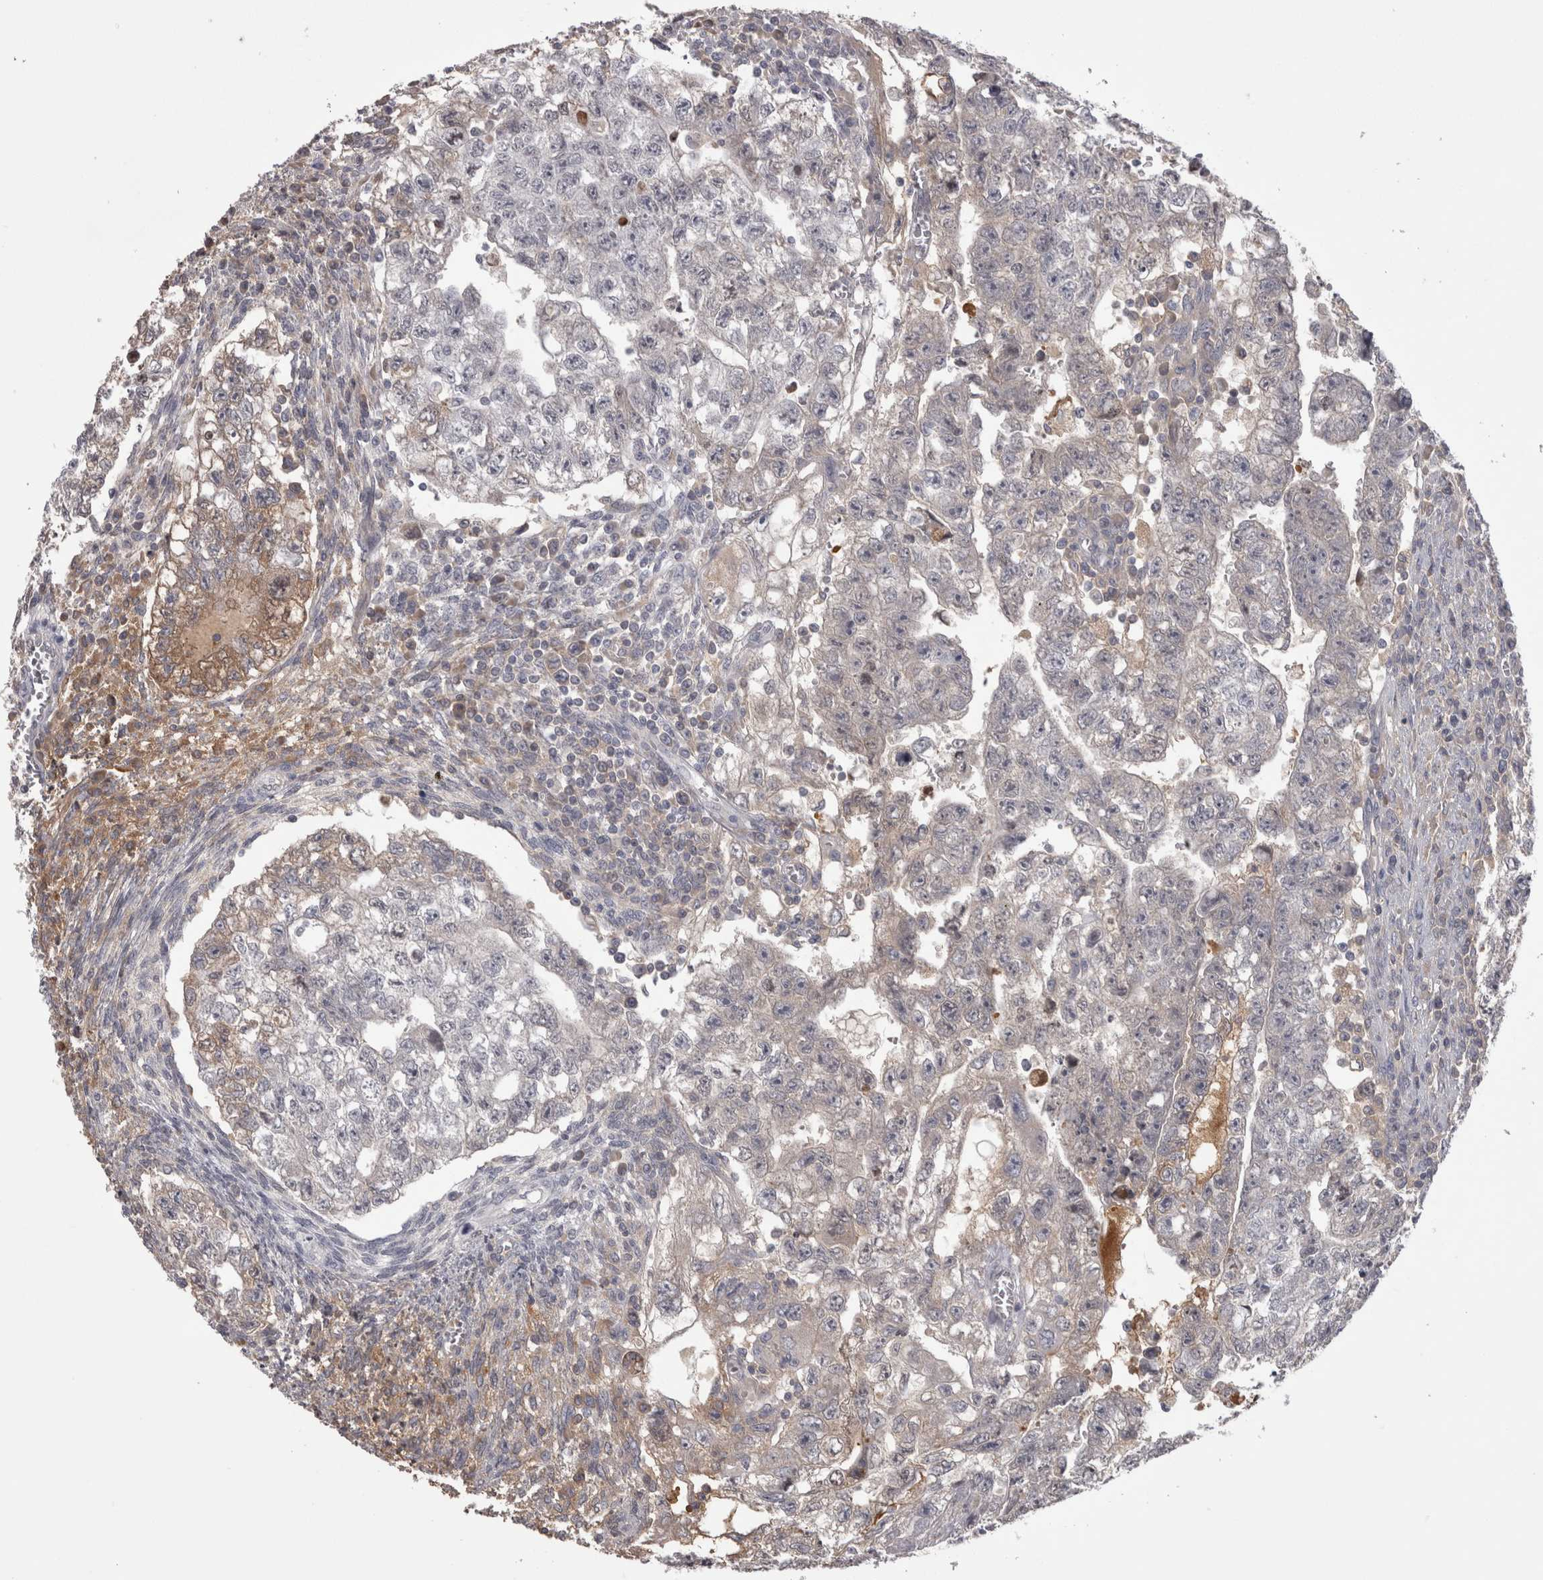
{"staining": {"intensity": "weak", "quantity": "25%-75%", "location": "cytoplasmic/membranous"}, "tissue": "testis cancer", "cell_type": "Tumor cells", "image_type": "cancer", "snomed": [{"axis": "morphology", "description": "Seminoma, NOS"}, {"axis": "morphology", "description": "Carcinoma, Embryonal, NOS"}, {"axis": "topography", "description": "Testis"}], "caption": "Tumor cells reveal low levels of weak cytoplasmic/membranous staining in approximately 25%-75% of cells in human embryonal carcinoma (testis).", "gene": "SAA4", "patient": {"sex": "male", "age": 38}}